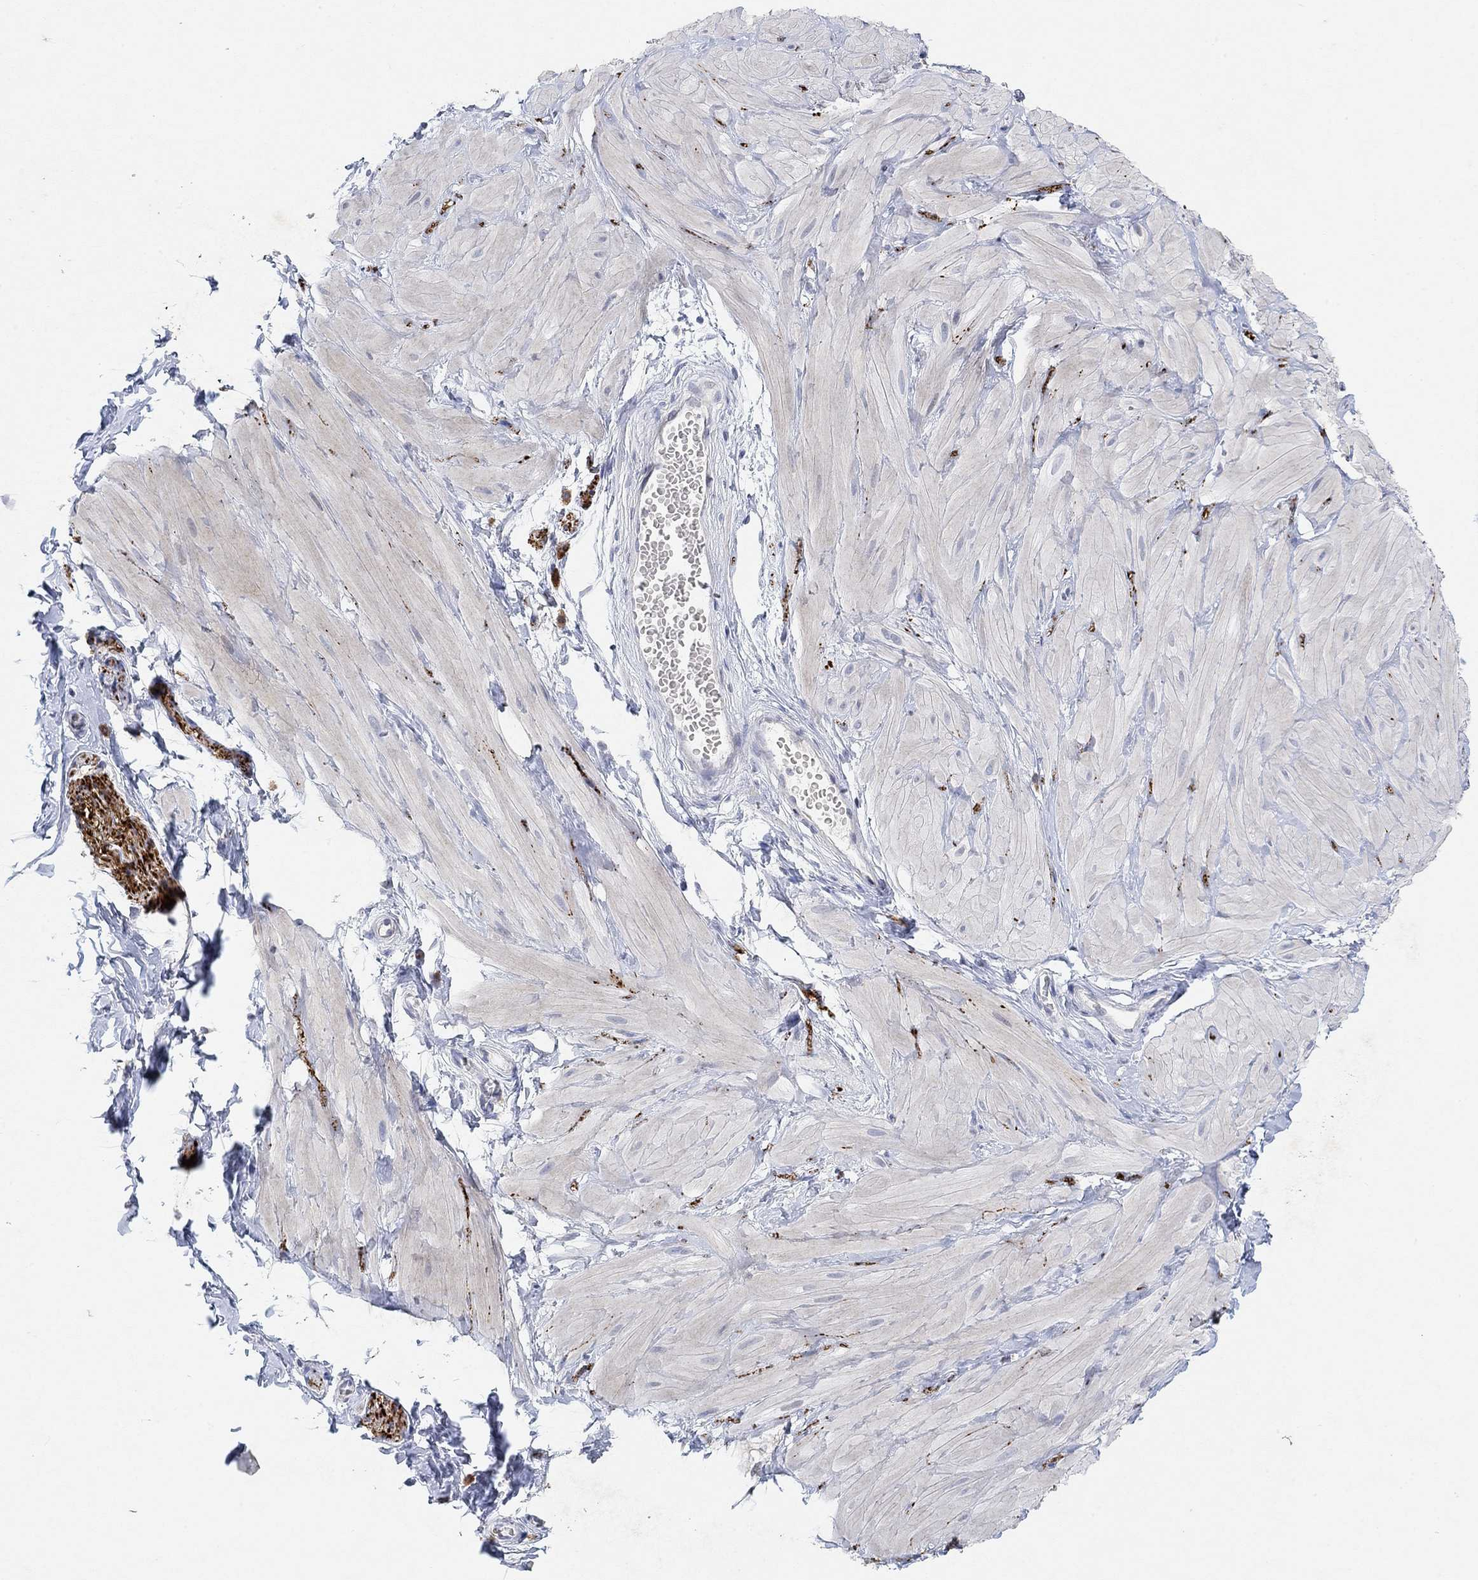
{"staining": {"intensity": "negative", "quantity": "none", "location": "none"}, "tissue": "adipose tissue", "cell_type": "Adipocytes", "image_type": "normal", "snomed": [{"axis": "morphology", "description": "Normal tissue, NOS"}, {"axis": "topography", "description": "Smooth muscle"}, {"axis": "topography", "description": "Peripheral nerve tissue"}], "caption": "Immunohistochemistry (IHC) micrograph of normal adipose tissue stained for a protein (brown), which demonstrates no staining in adipocytes. (DAB immunohistochemistry (IHC) with hematoxylin counter stain).", "gene": "VAT1L", "patient": {"sex": "male", "age": 22}}